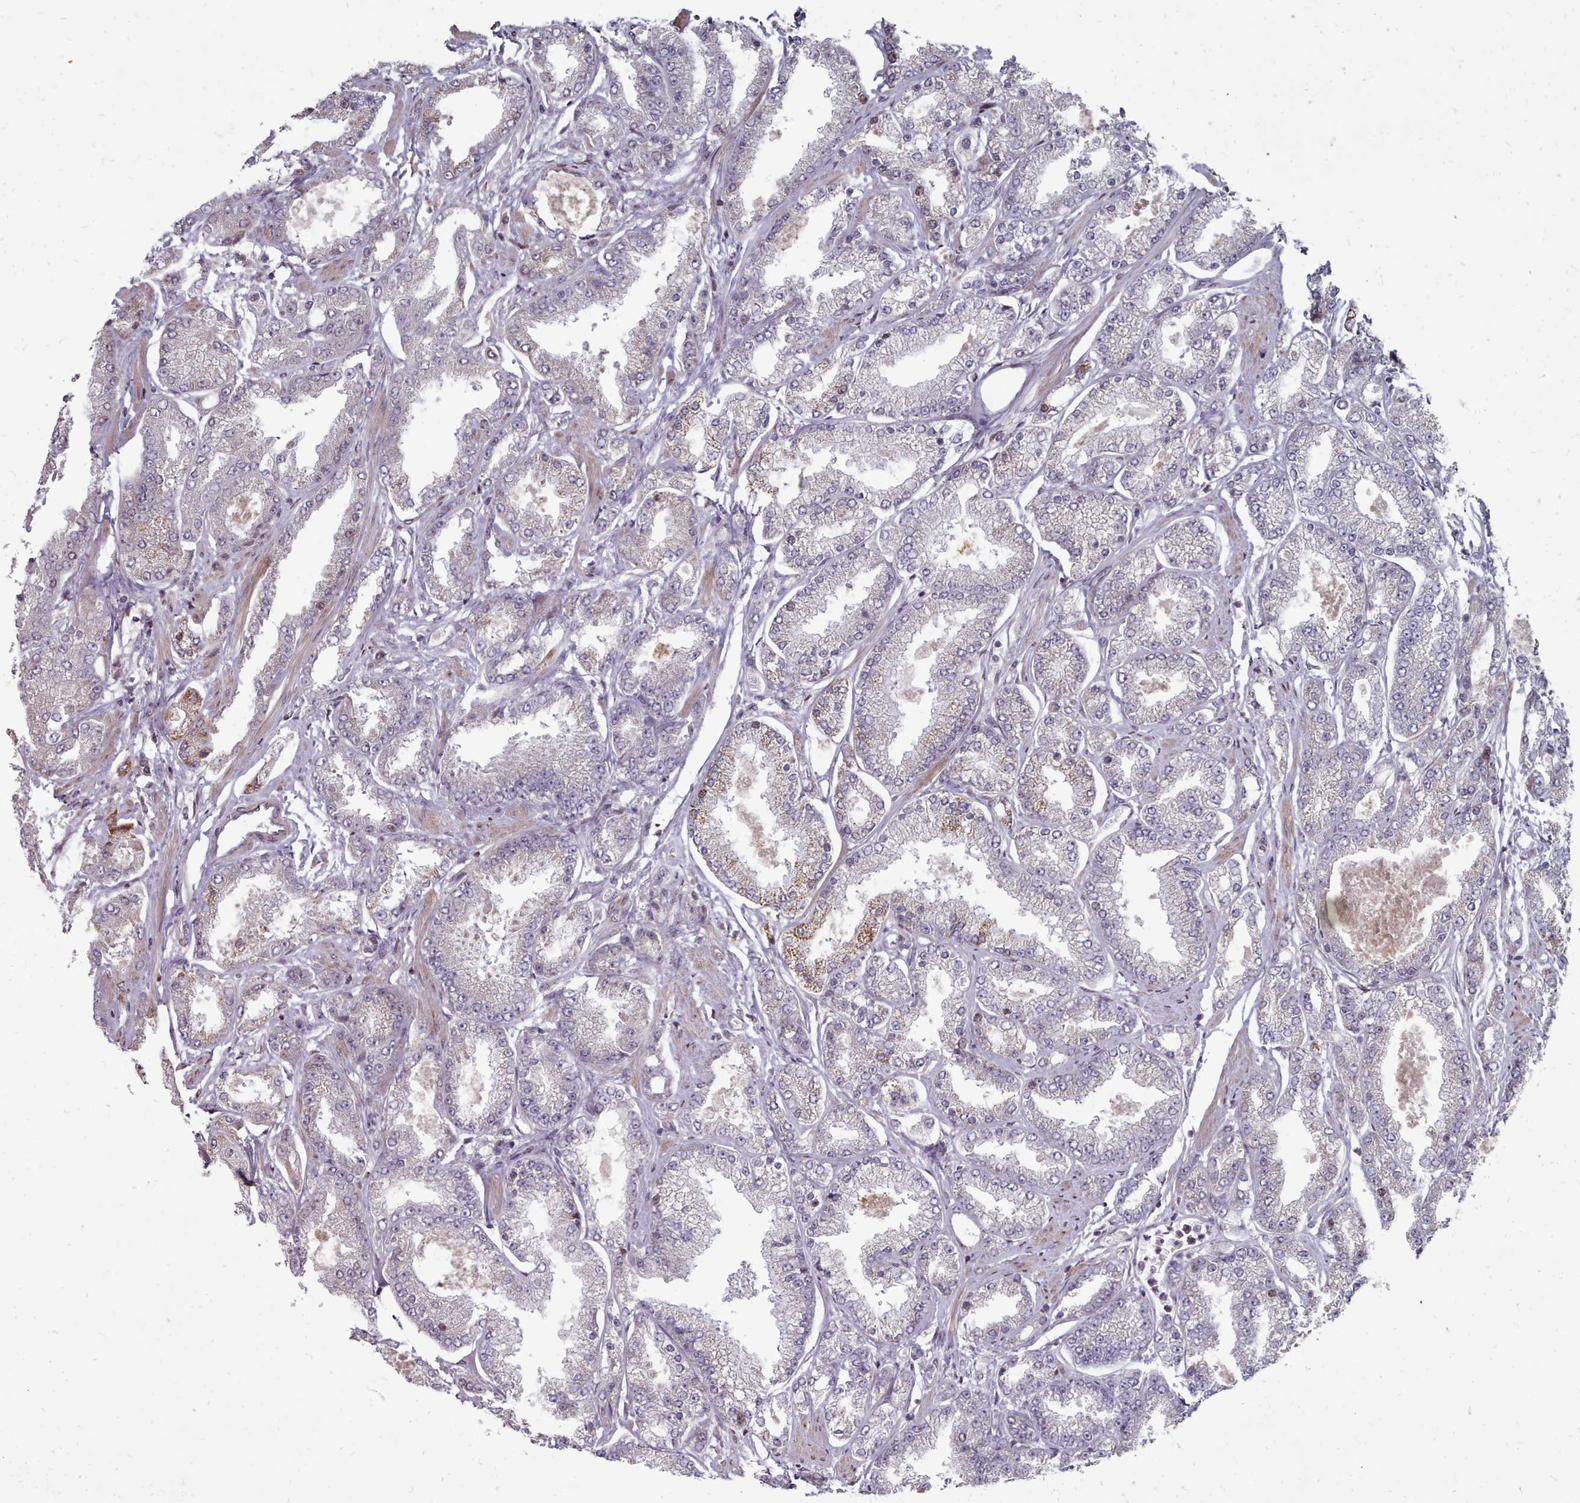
{"staining": {"intensity": "moderate", "quantity": "<25%", "location": "cytoplasmic/membranous"}, "tissue": "prostate cancer", "cell_type": "Tumor cells", "image_type": "cancer", "snomed": [{"axis": "morphology", "description": "Adenocarcinoma, High grade"}, {"axis": "topography", "description": "Prostate"}], "caption": "Approximately <25% of tumor cells in prostate cancer demonstrate moderate cytoplasmic/membranous protein positivity as visualized by brown immunohistochemical staining.", "gene": "ACKR3", "patient": {"sex": "male", "age": 69}}